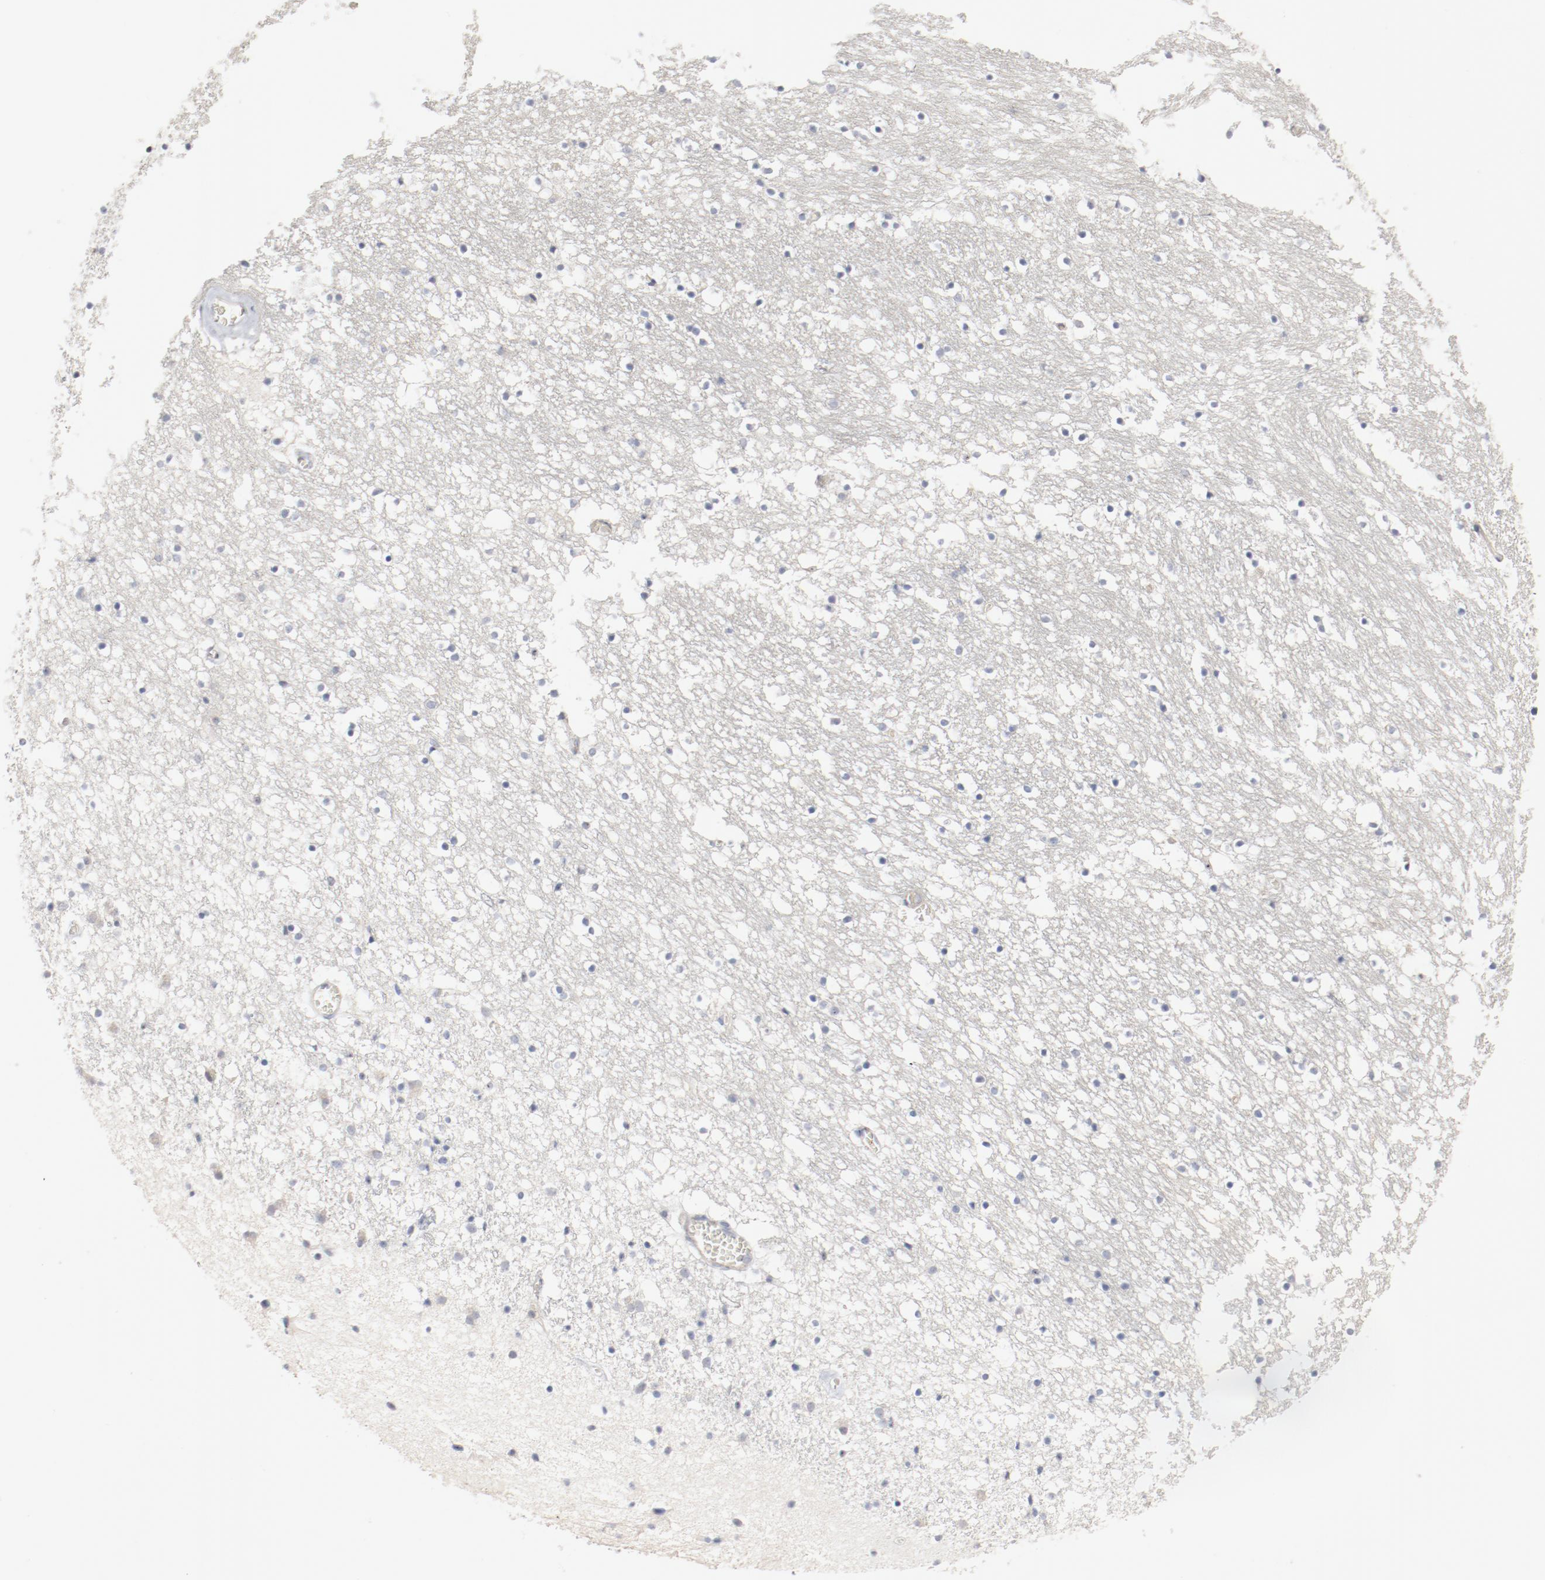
{"staining": {"intensity": "moderate", "quantity": "<25%", "location": "nuclear"}, "tissue": "caudate", "cell_type": "Glial cells", "image_type": "normal", "snomed": [{"axis": "morphology", "description": "Normal tissue, NOS"}, {"axis": "topography", "description": "Lateral ventricle wall"}], "caption": "Protein analysis of unremarkable caudate shows moderate nuclear expression in approximately <25% of glial cells. (DAB = brown stain, brightfield microscopy at high magnification).", "gene": "CDK1", "patient": {"sex": "male", "age": 45}}